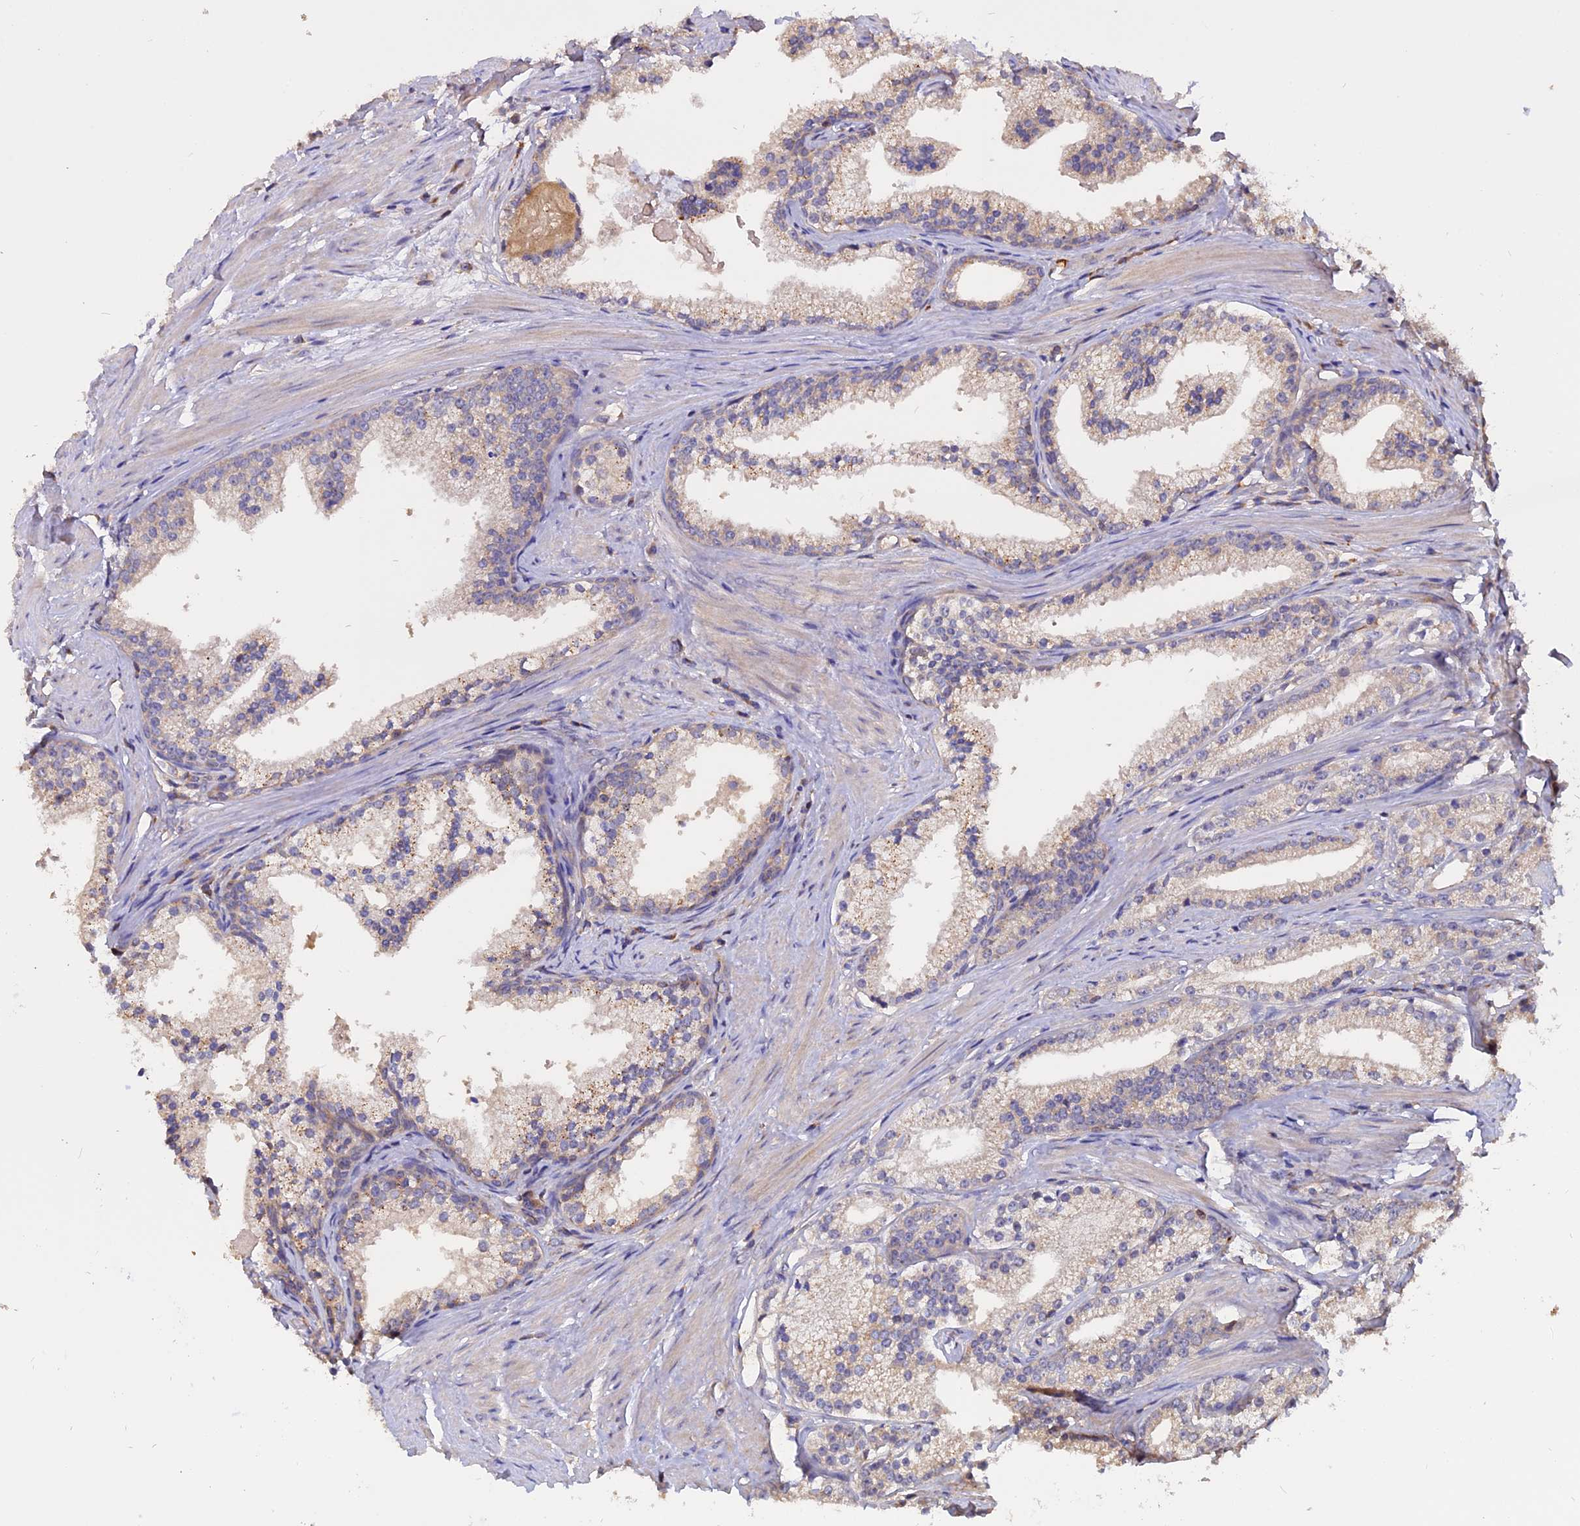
{"staining": {"intensity": "weak", "quantity": "<25%", "location": "cytoplasmic/membranous"}, "tissue": "prostate cancer", "cell_type": "Tumor cells", "image_type": "cancer", "snomed": [{"axis": "morphology", "description": "Adenocarcinoma, Low grade"}, {"axis": "topography", "description": "Prostate"}], "caption": "Tumor cells show no significant protein positivity in prostate cancer (adenocarcinoma (low-grade)).", "gene": "CARMIL2", "patient": {"sex": "male", "age": 57}}